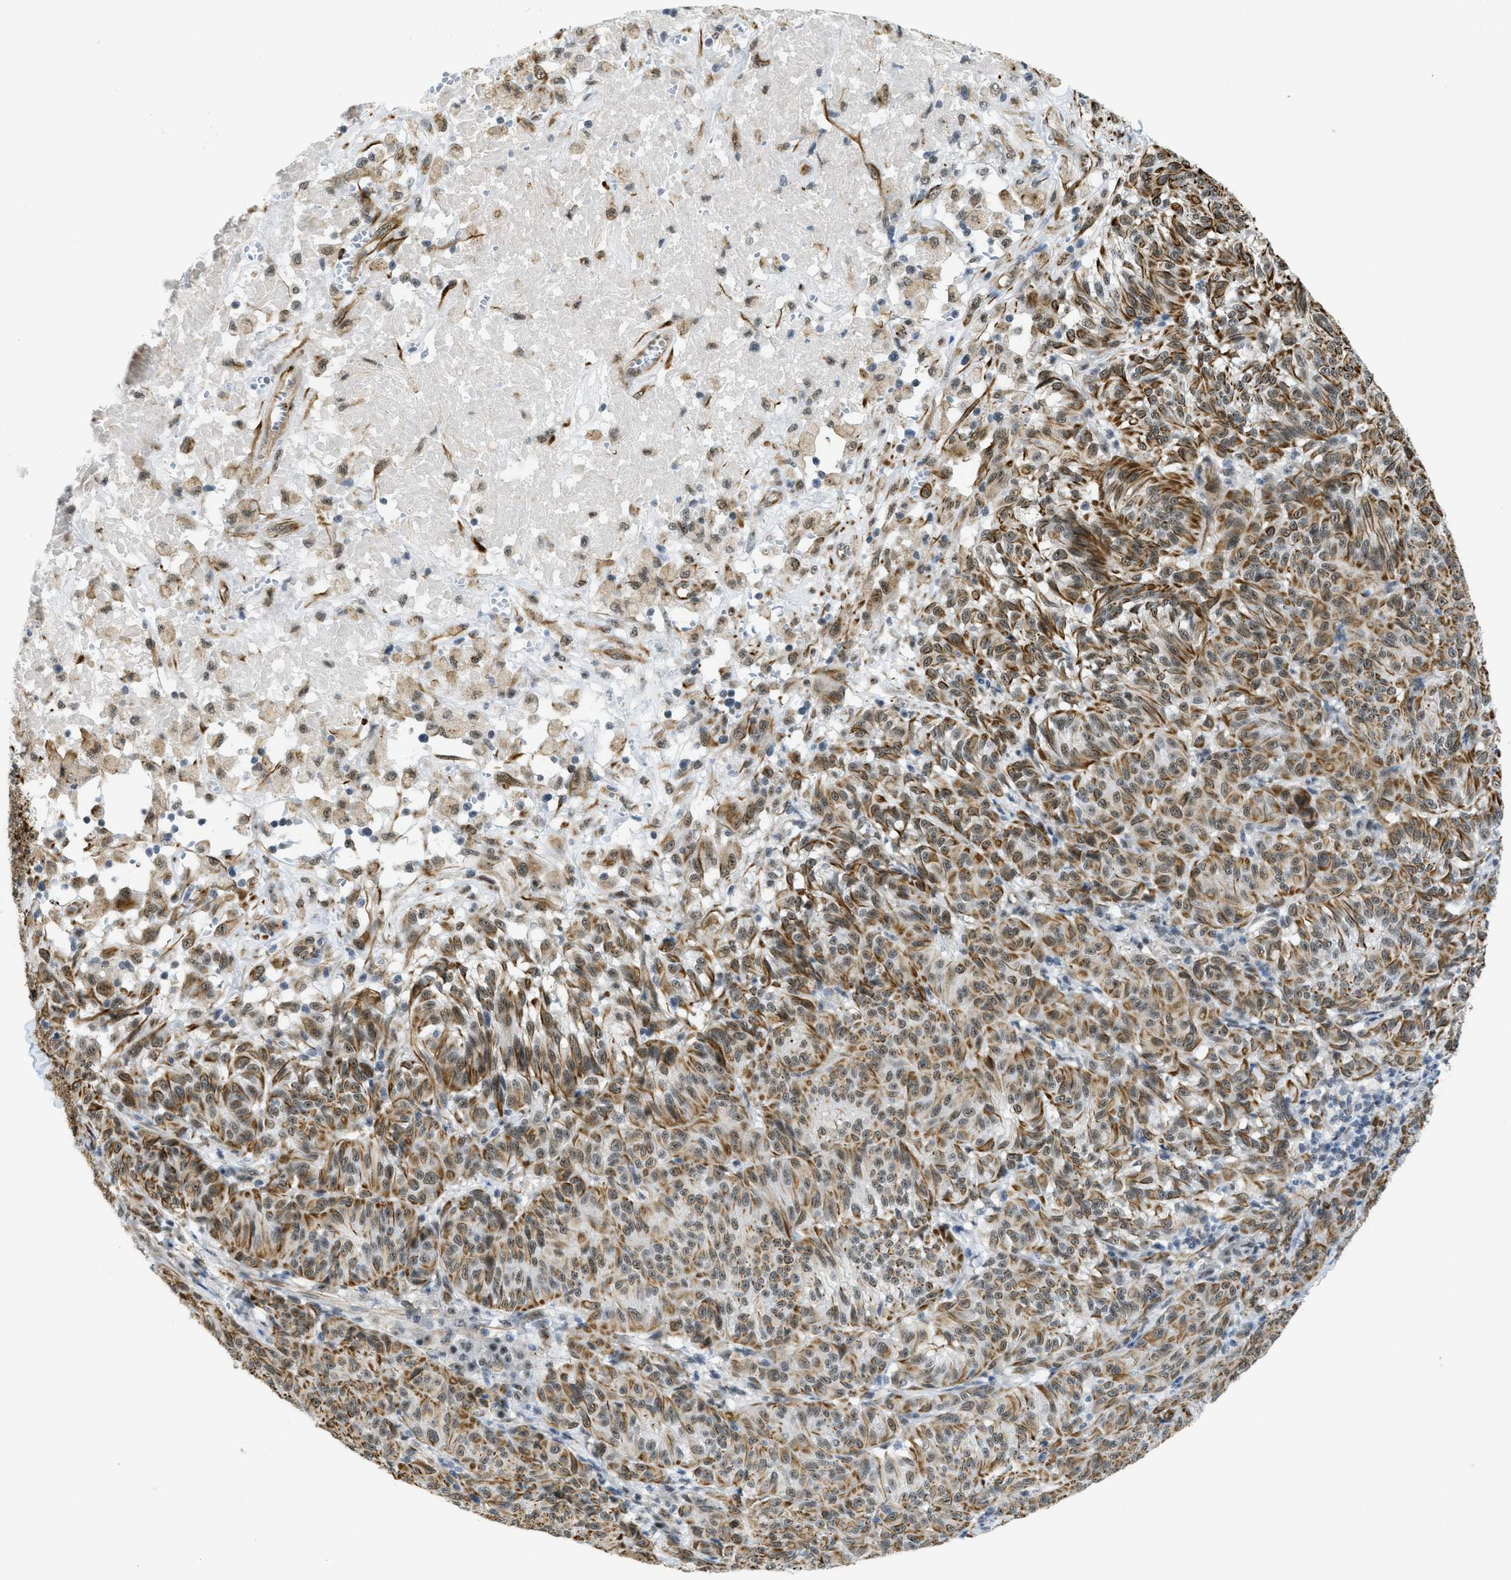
{"staining": {"intensity": "moderate", "quantity": ">75%", "location": "cytoplasmic/membranous,nuclear"}, "tissue": "melanoma", "cell_type": "Tumor cells", "image_type": "cancer", "snomed": [{"axis": "morphology", "description": "Malignant melanoma, NOS"}, {"axis": "topography", "description": "Skin"}], "caption": "Immunohistochemistry (IHC) (DAB (3,3'-diaminobenzidine)) staining of malignant melanoma exhibits moderate cytoplasmic/membranous and nuclear protein expression in approximately >75% of tumor cells. The staining was performed using DAB (3,3'-diaminobenzidine) to visualize the protein expression in brown, while the nuclei were stained in blue with hematoxylin (Magnification: 20x).", "gene": "LRRC8B", "patient": {"sex": "female", "age": 72}}